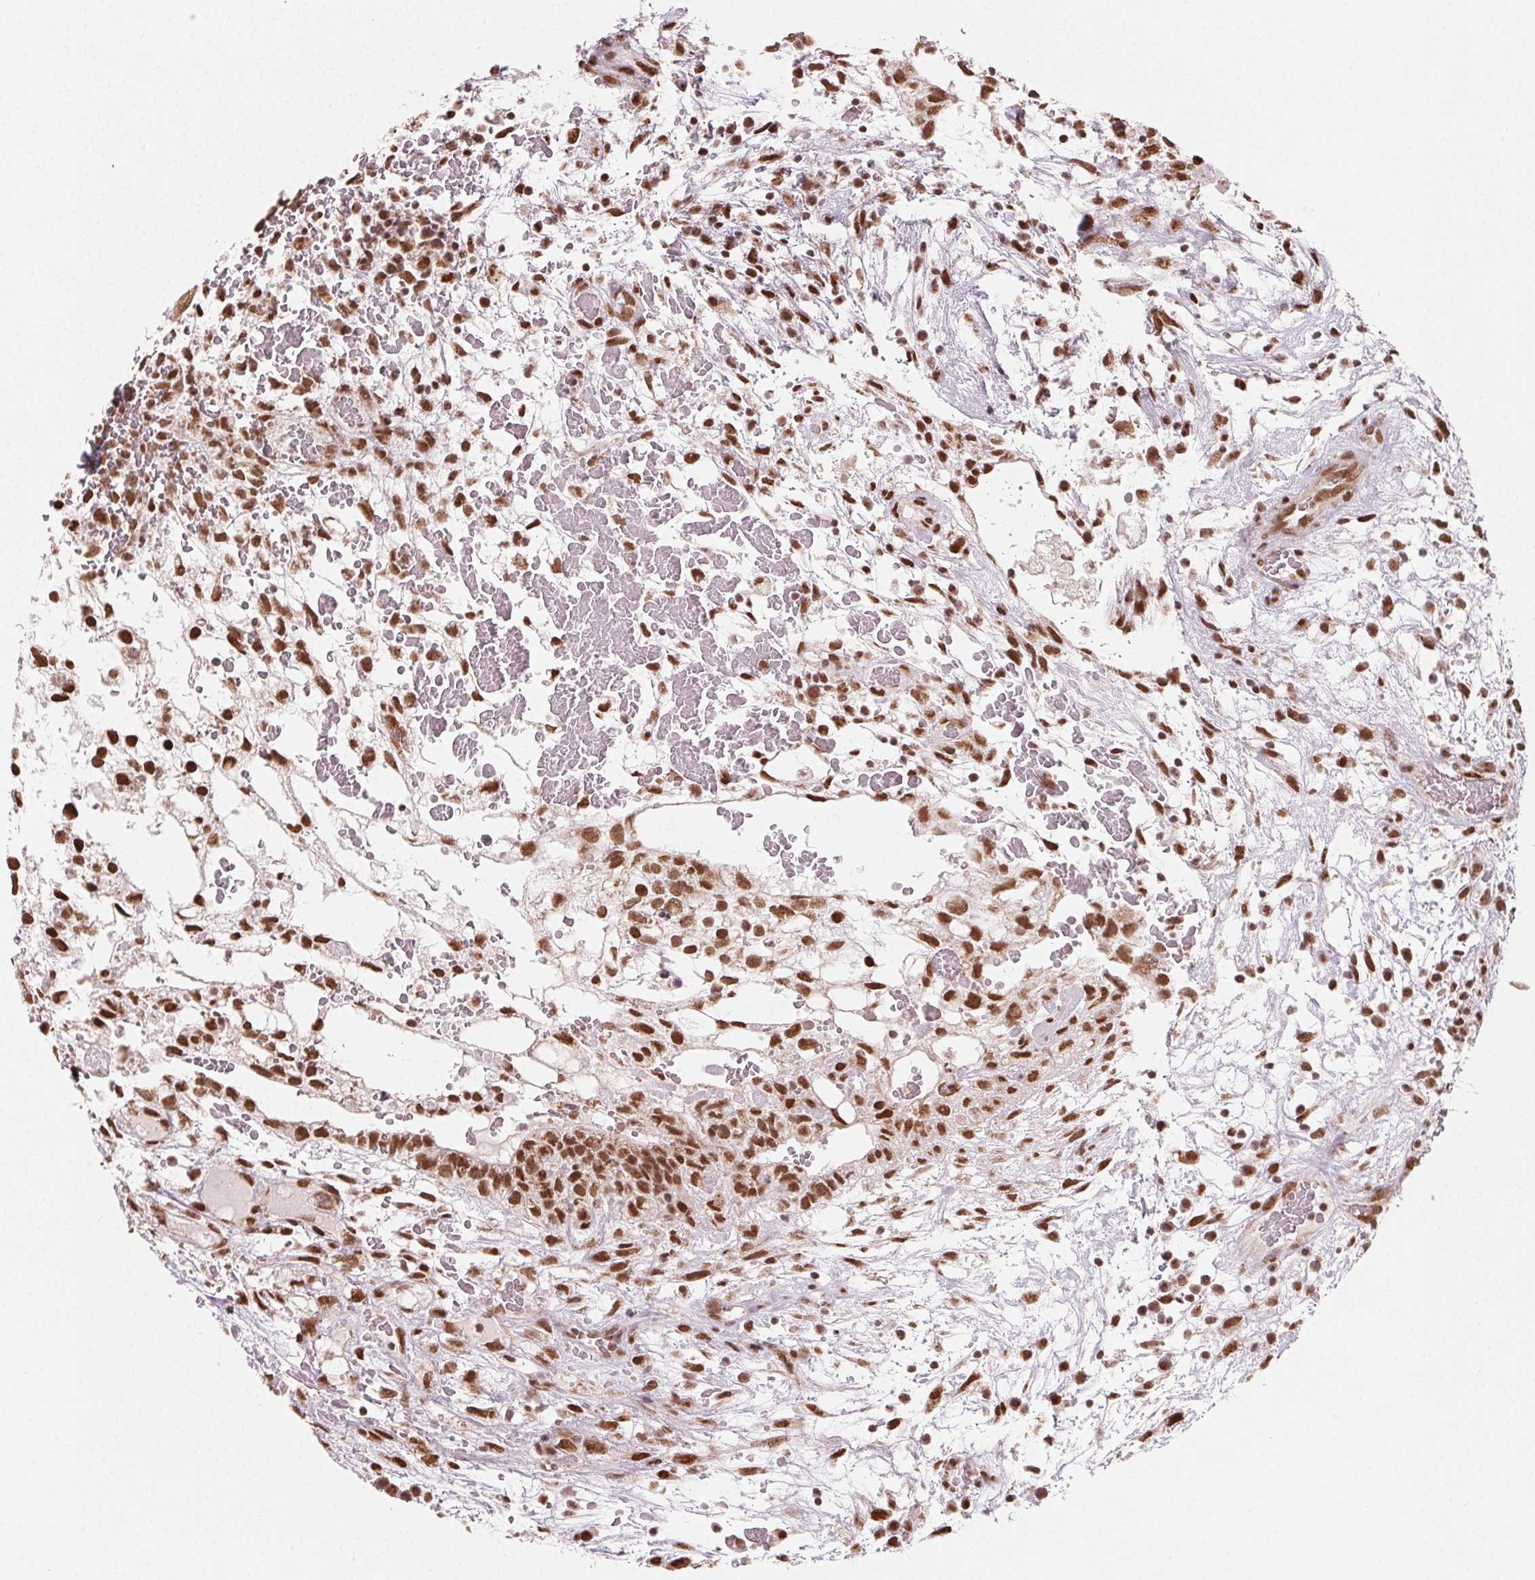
{"staining": {"intensity": "strong", "quantity": ">75%", "location": "nuclear"}, "tissue": "testis cancer", "cell_type": "Tumor cells", "image_type": "cancer", "snomed": [{"axis": "morphology", "description": "Normal tissue, NOS"}, {"axis": "morphology", "description": "Carcinoma, Embryonal, NOS"}, {"axis": "topography", "description": "Testis"}], "caption": "The immunohistochemical stain highlights strong nuclear staining in tumor cells of testis embryonal carcinoma tissue. (Brightfield microscopy of DAB IHC at high magnification).", "gene": "TOPORS", "patient": {"sex": "male", "age": 32}}